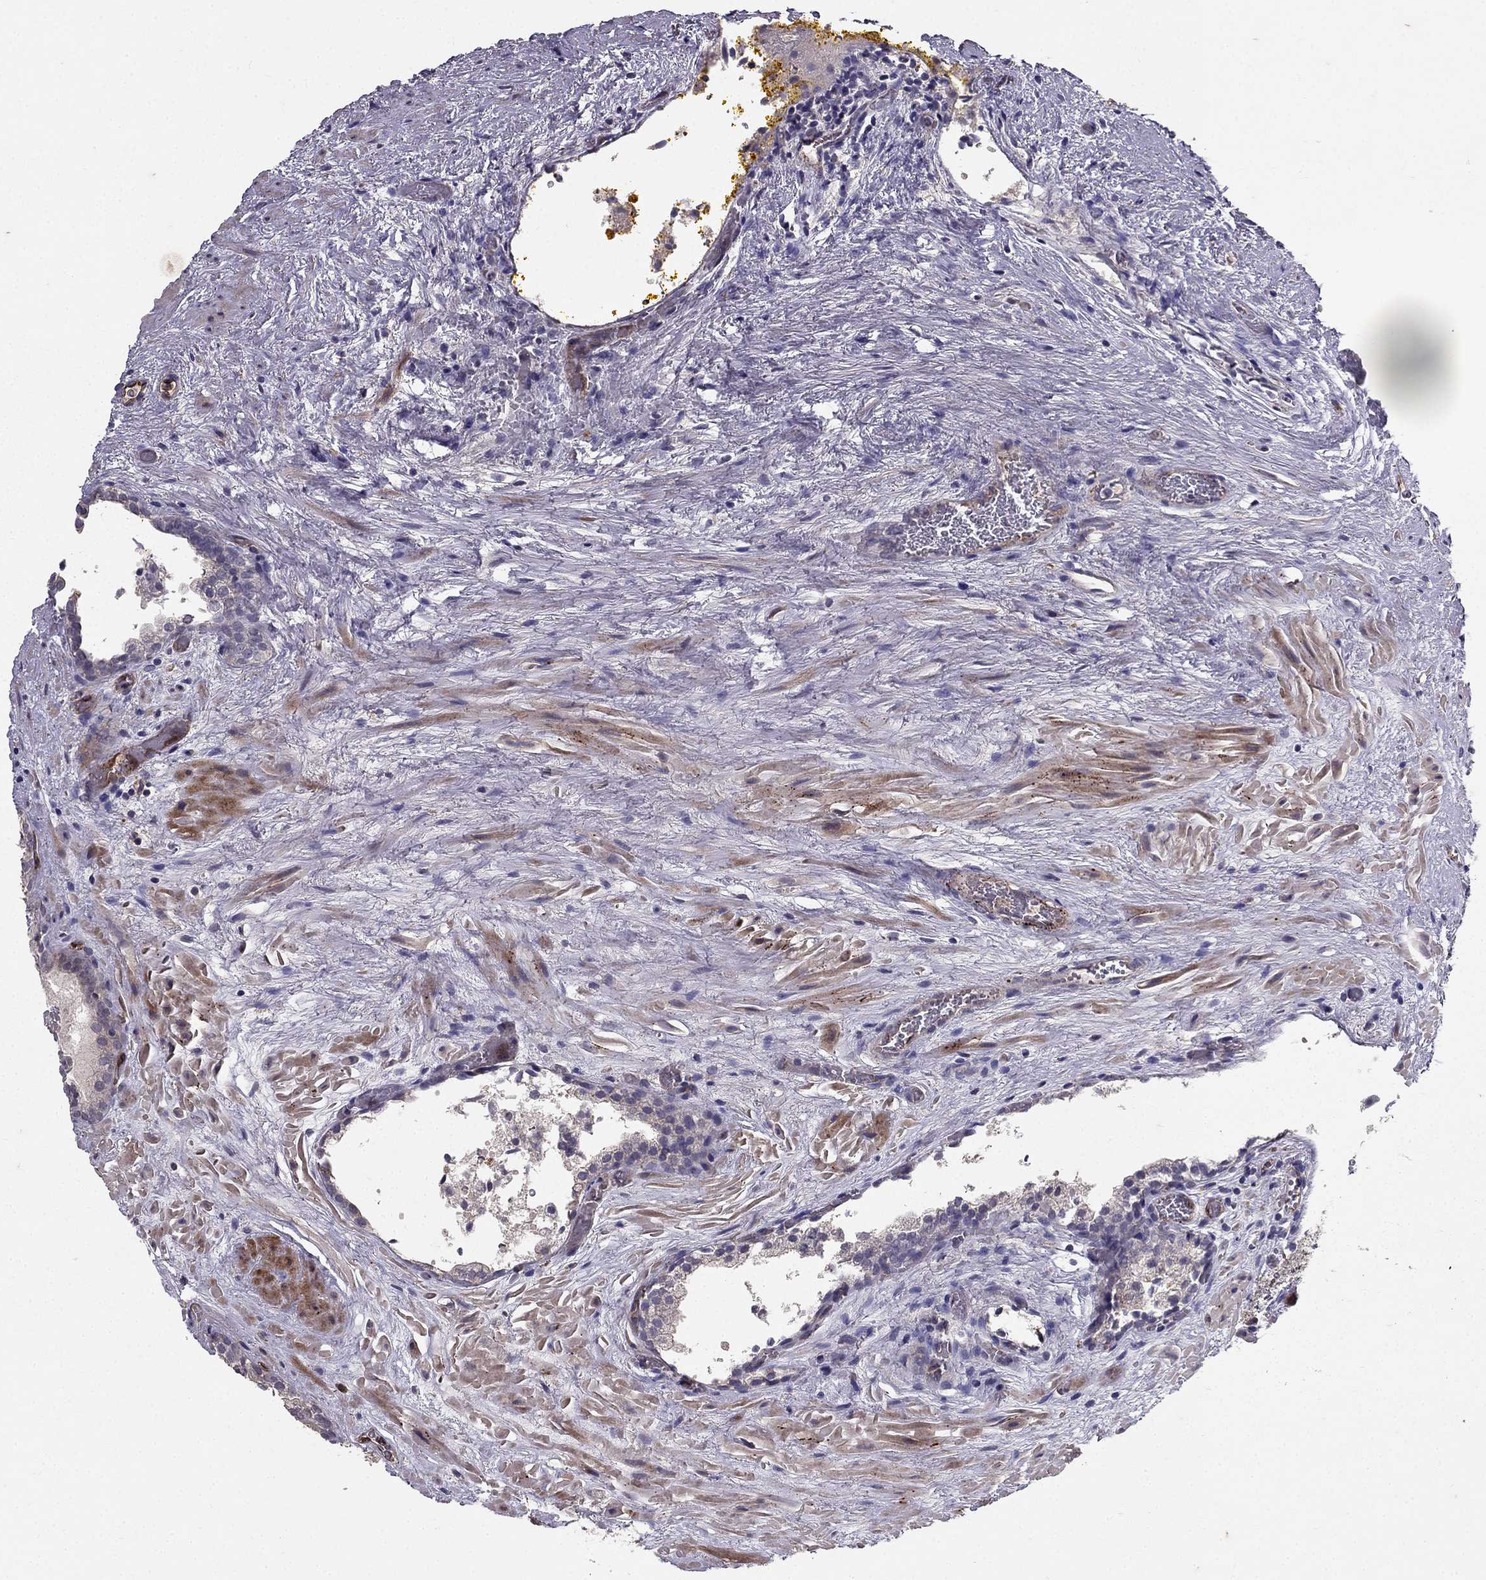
{"staining": {"intensity": "negative", "quantity": "none", "location": "none"}, "tissue": "prostate cancer", "cell_type": "Tumor cells", "image_type": "cancer", "snomed": [{"axis": "morphology", "description": "Adenocarcinoma, NOS"}, {"axis": "topography", "description": "Prostate"}], "caption": "Prostate cancer was stained to show a protein in brown. There is no significant expression in tumor cells.", "gene": "RASIP1", "patient": {"sex": "male", "age": 66}}